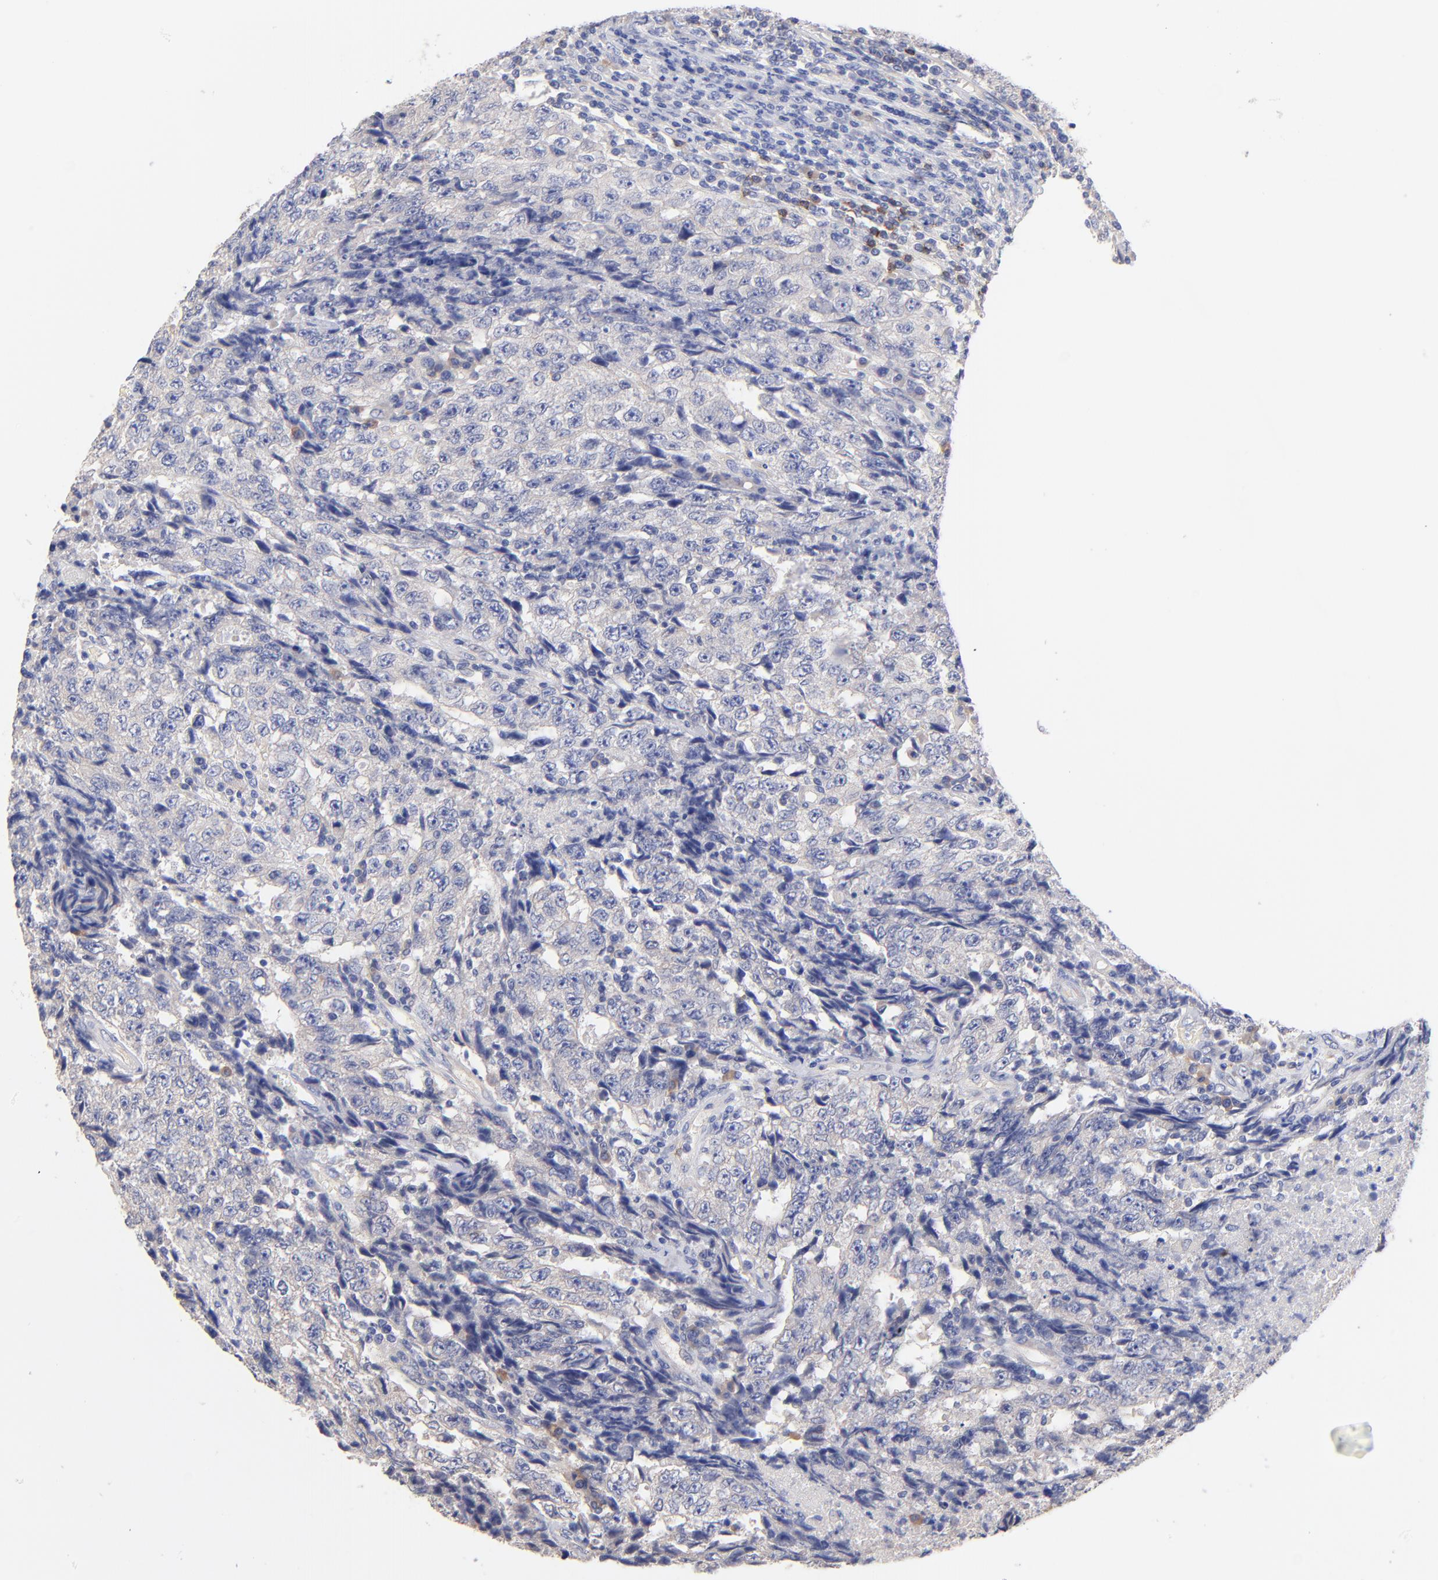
{"staining": {"intensity": "negative", "quantity": "none", "location": "none"}, "tissue": "testis cancer", "cell_type": "Tumor cells", "image_type": "cancer", "snomed": [{"axis": "morphology", "description": "Necrosis, NOS"}, {"axis": "morphology", "description": "Carcinoma, Embryonal, NOS"}, {"axis": "topography", "description": "Testis"}], "caption": "DAB immunohistochemical staining of testis embryonal carcinoma reveals no significant staining in tumor cells.", "gene": "TNFRSF13C", "patient": {"sex": "male", "age": 19}}